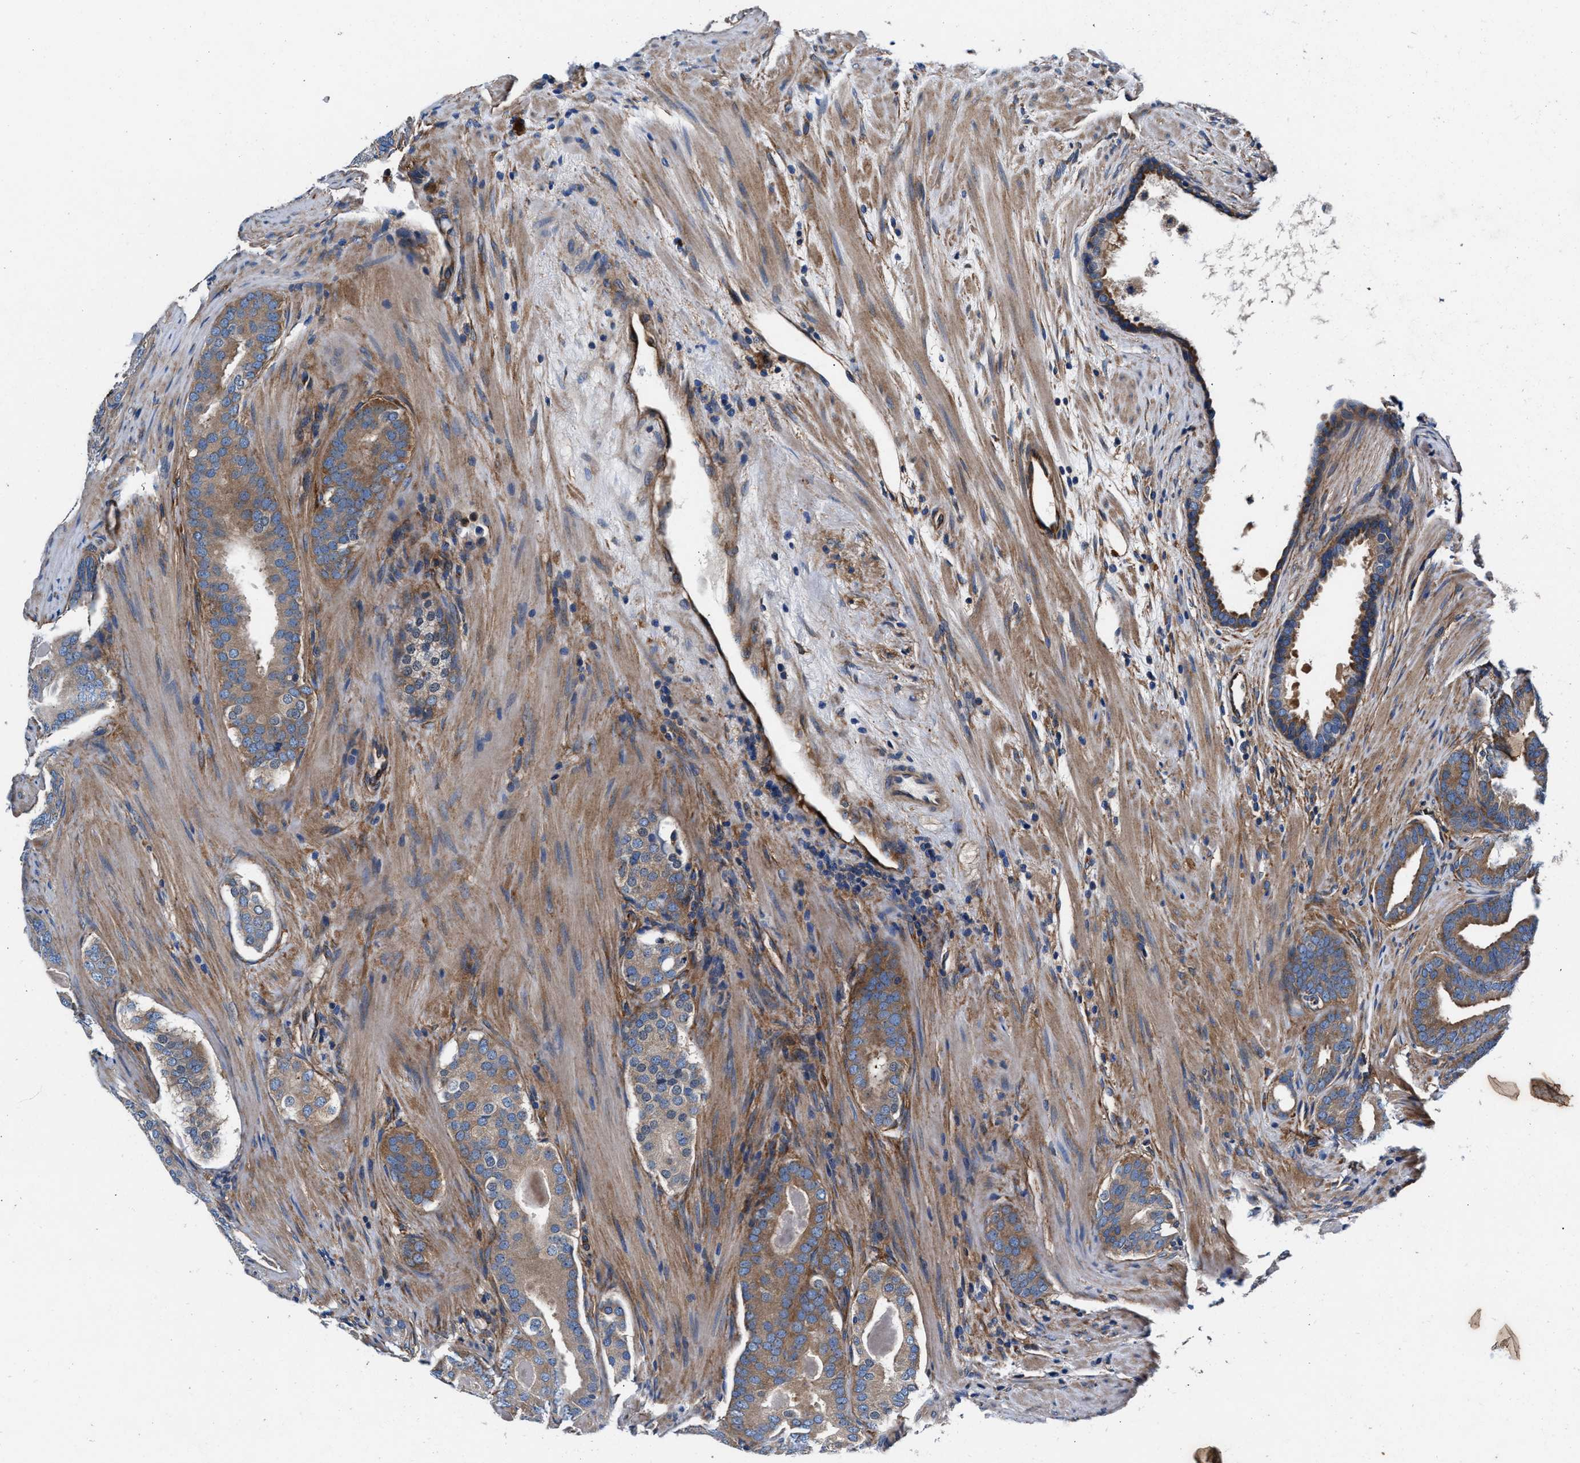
{"staining": {"intensity": "moderate", "quantity": ">75%", "location": "cytoplasmic/membranous"}, "tissue": "prostate cancer", "cell_type": "Tumor cells", "image_type": "cancer", "snomed": [{"axis": "morphology", "description": "Adenocarcinoma, High grade"}, {"axis": "topography", "description": "Prostate"}], "caption": "DAB immunohistochemical staining of prostate high-grade adenocarcinoma exhibits moderate cytoplasmic/membranous protein expression in about >75% of tumor cells.", "gene": "SH3GL1", "patient": {"sex": "male", "age": 60}}